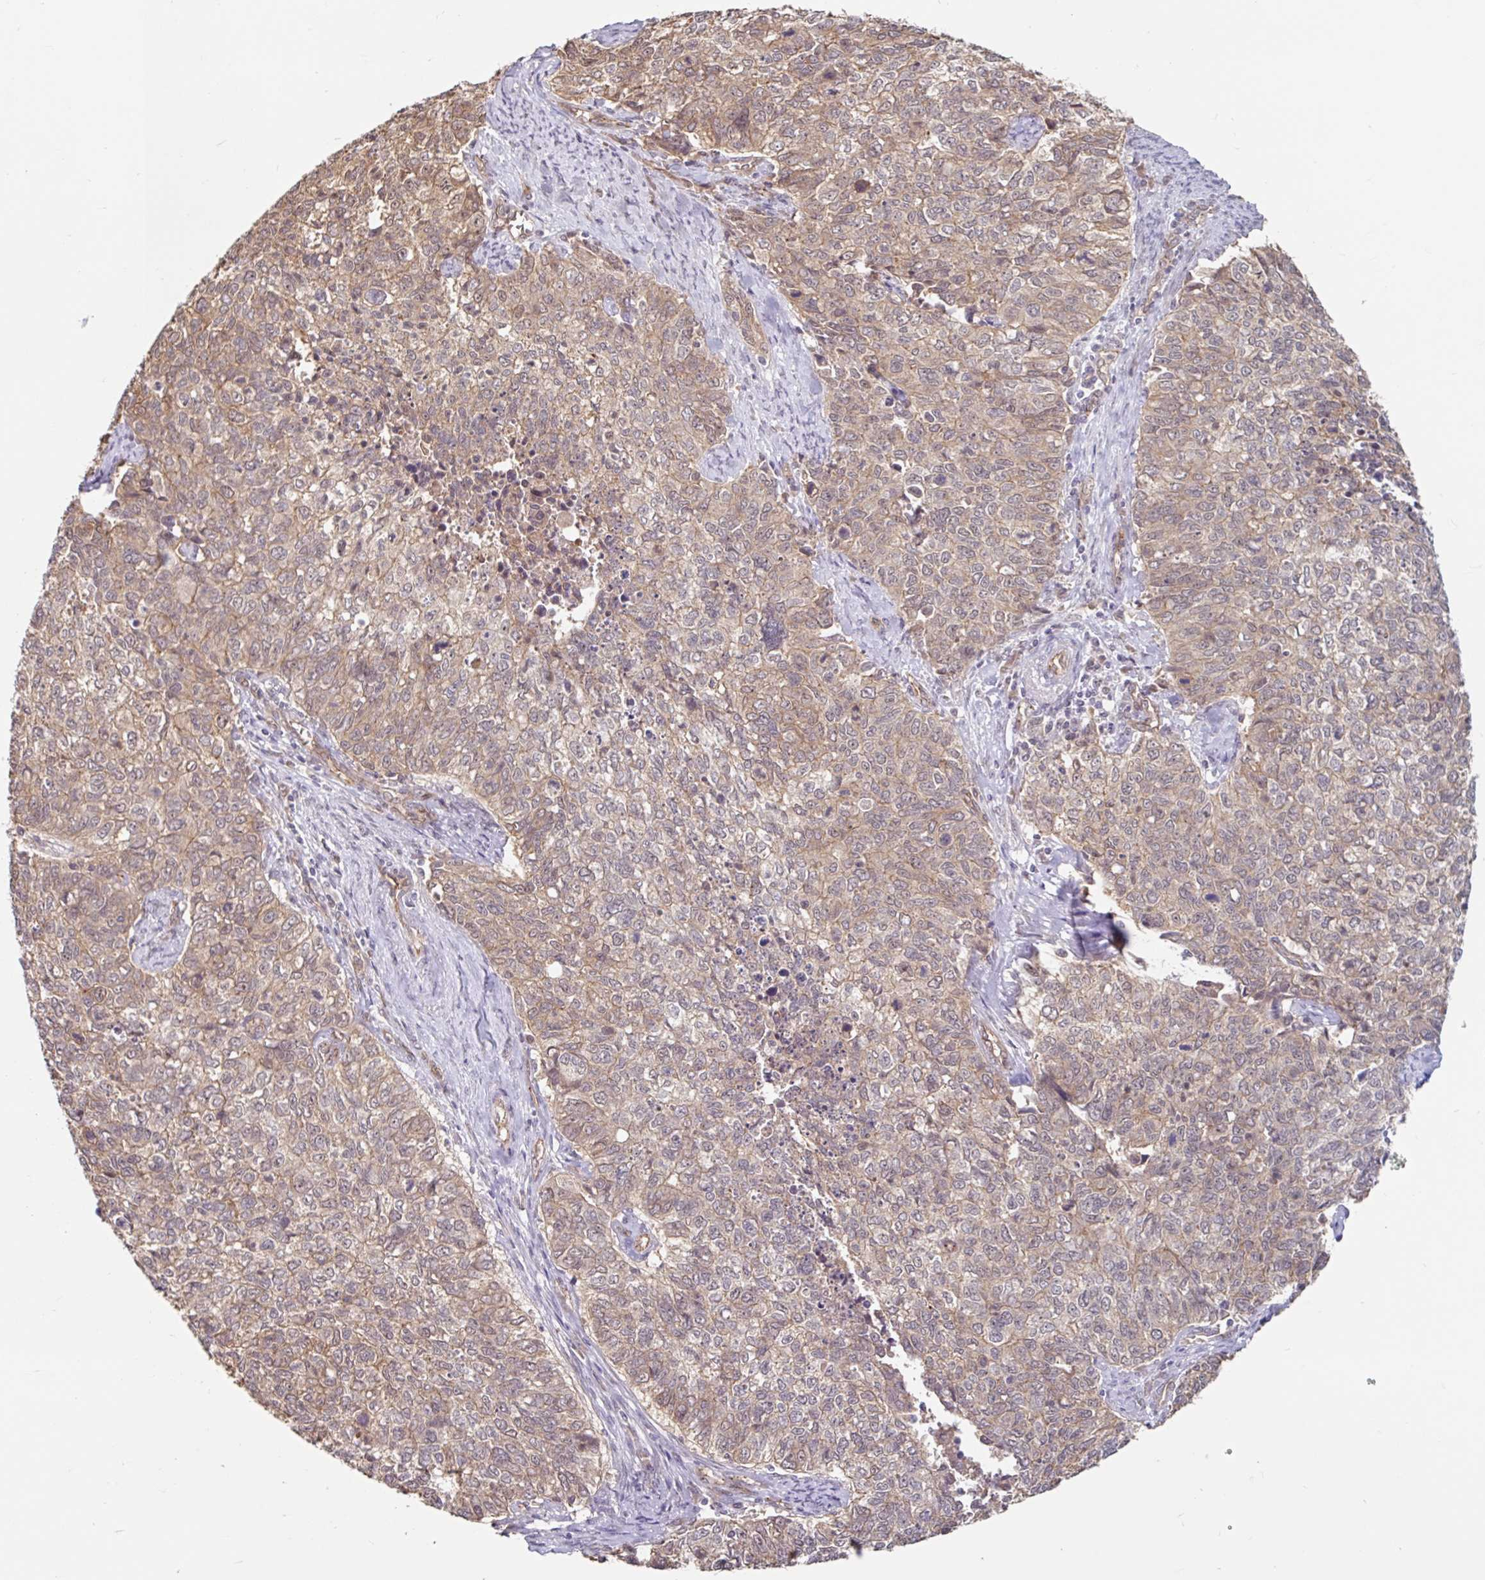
{"staining": {"intensity": "weak", "quantity": ">75%", "location": "cytoplasmic/membranous"}, "tissue": "cervical cancer", "cell_type": "Tumor cells", "image_type": "cancer", "snomed": [{"axis": "morphology", "description": "Adenocarcinoma, NOS"}, {"axis": "topography", "description": "Cervix"}], "caption": "Tumor cells show weak cytoplasmic/membranous expression in approximately >75% of cells in cervical adenocarcinoma.", "gene": "STYXL1", "patient": {"sex": "female", "age": 63}}